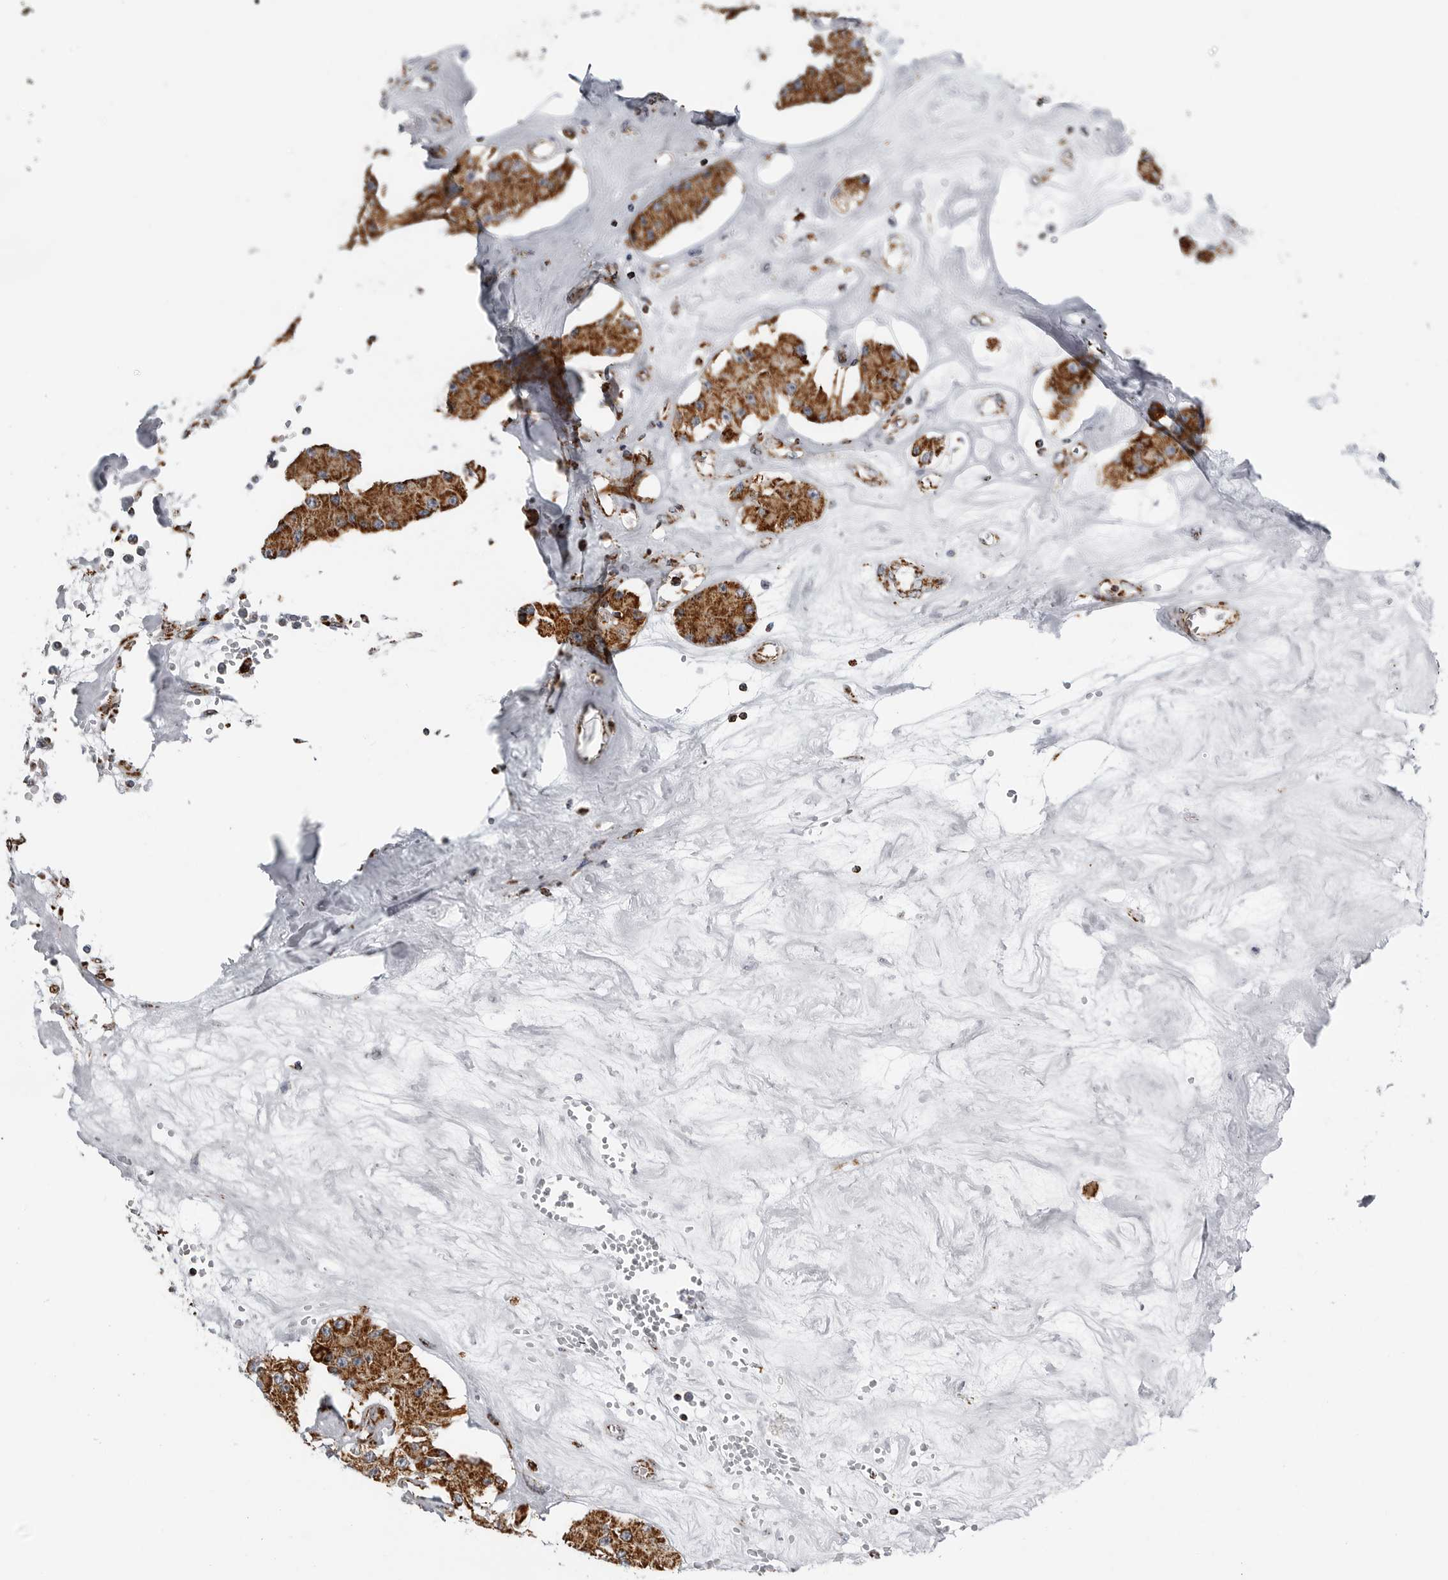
{"staining": {"intensity": "strong", "quantity": ">75%", "location": "cytoplasmic/membranous"}, "tissue": "carcinoid", "cell_type": "Tumor cells", "image_type": "cancer", "snomed": [{"axis": "morphology", "description": "Carcinoid, malignant, NOS"}, {"axis": "topography", "description": "Pancreas"}], "caption": "Carcinoid stained with a protein marker displays strong staining in tumor cells.", "gene": "COX5A", "patient": {"sex": "male", "age": 41}}